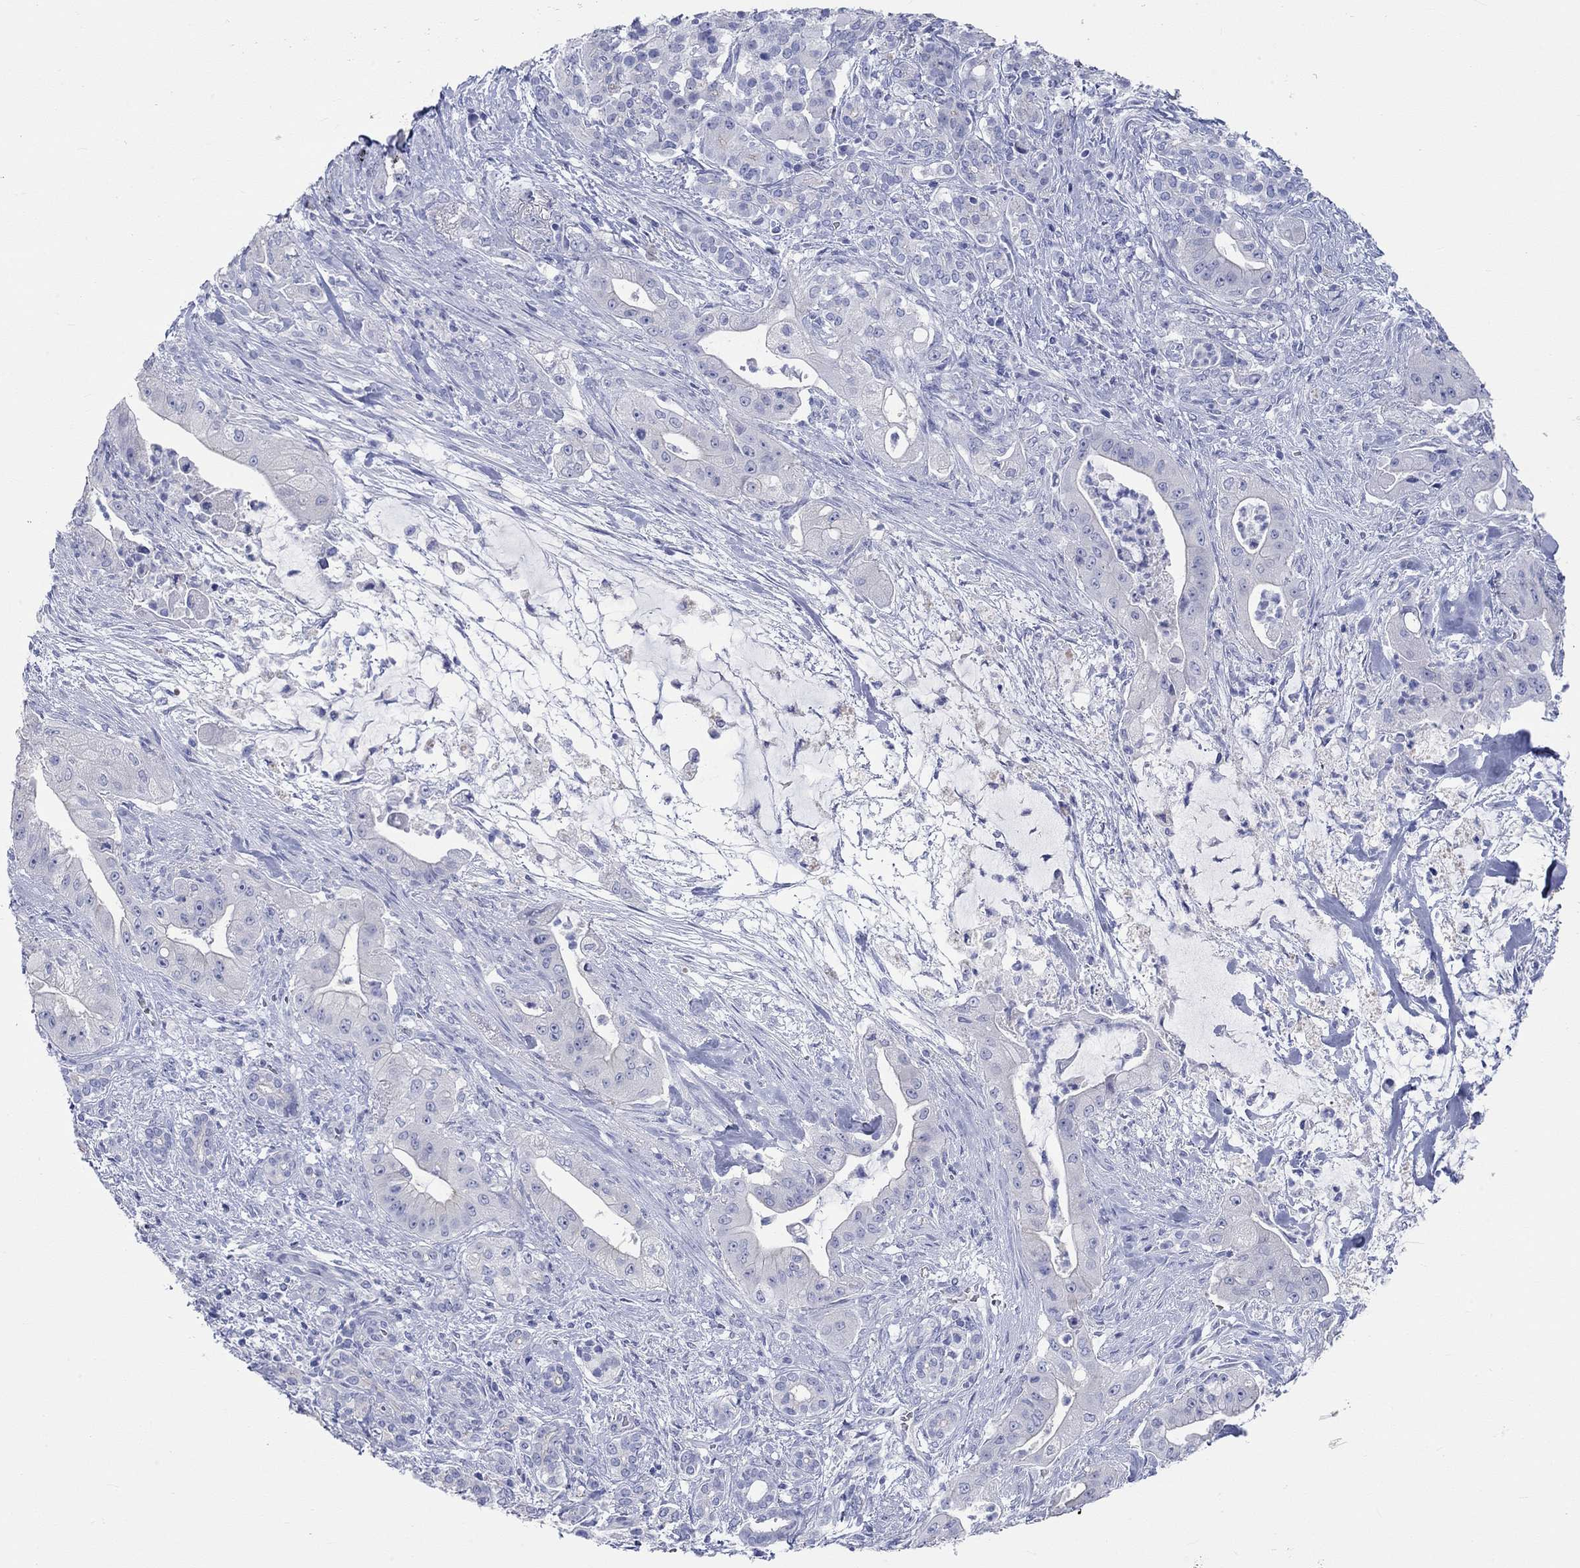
{"staining": {"intensity": "negative", "quantity": "none", "location": "none"}, "tissue": "pancreatic cancer", "cell_type": "Tumor cells", "image_type": "cancer", "snomed": [{"axis": "morphology", "description": "Normal tissue, NOS"}, {"axis": "morphology", "description": "Inflammation, NOS"}, {"axis": "morphology", "description": "Adenocarcinoma, NOS"}, {"axis": "topography", "description": "Pancreas"}], "caption": "Immunohistochemical staining of human pancreatic cancer (adenocarcinoma) demonstrates no significant staining in tumor cells. Nuclei are stained in blue.", "gene": "SPATA9", "patient": {"sex": "male", "age": 57}}